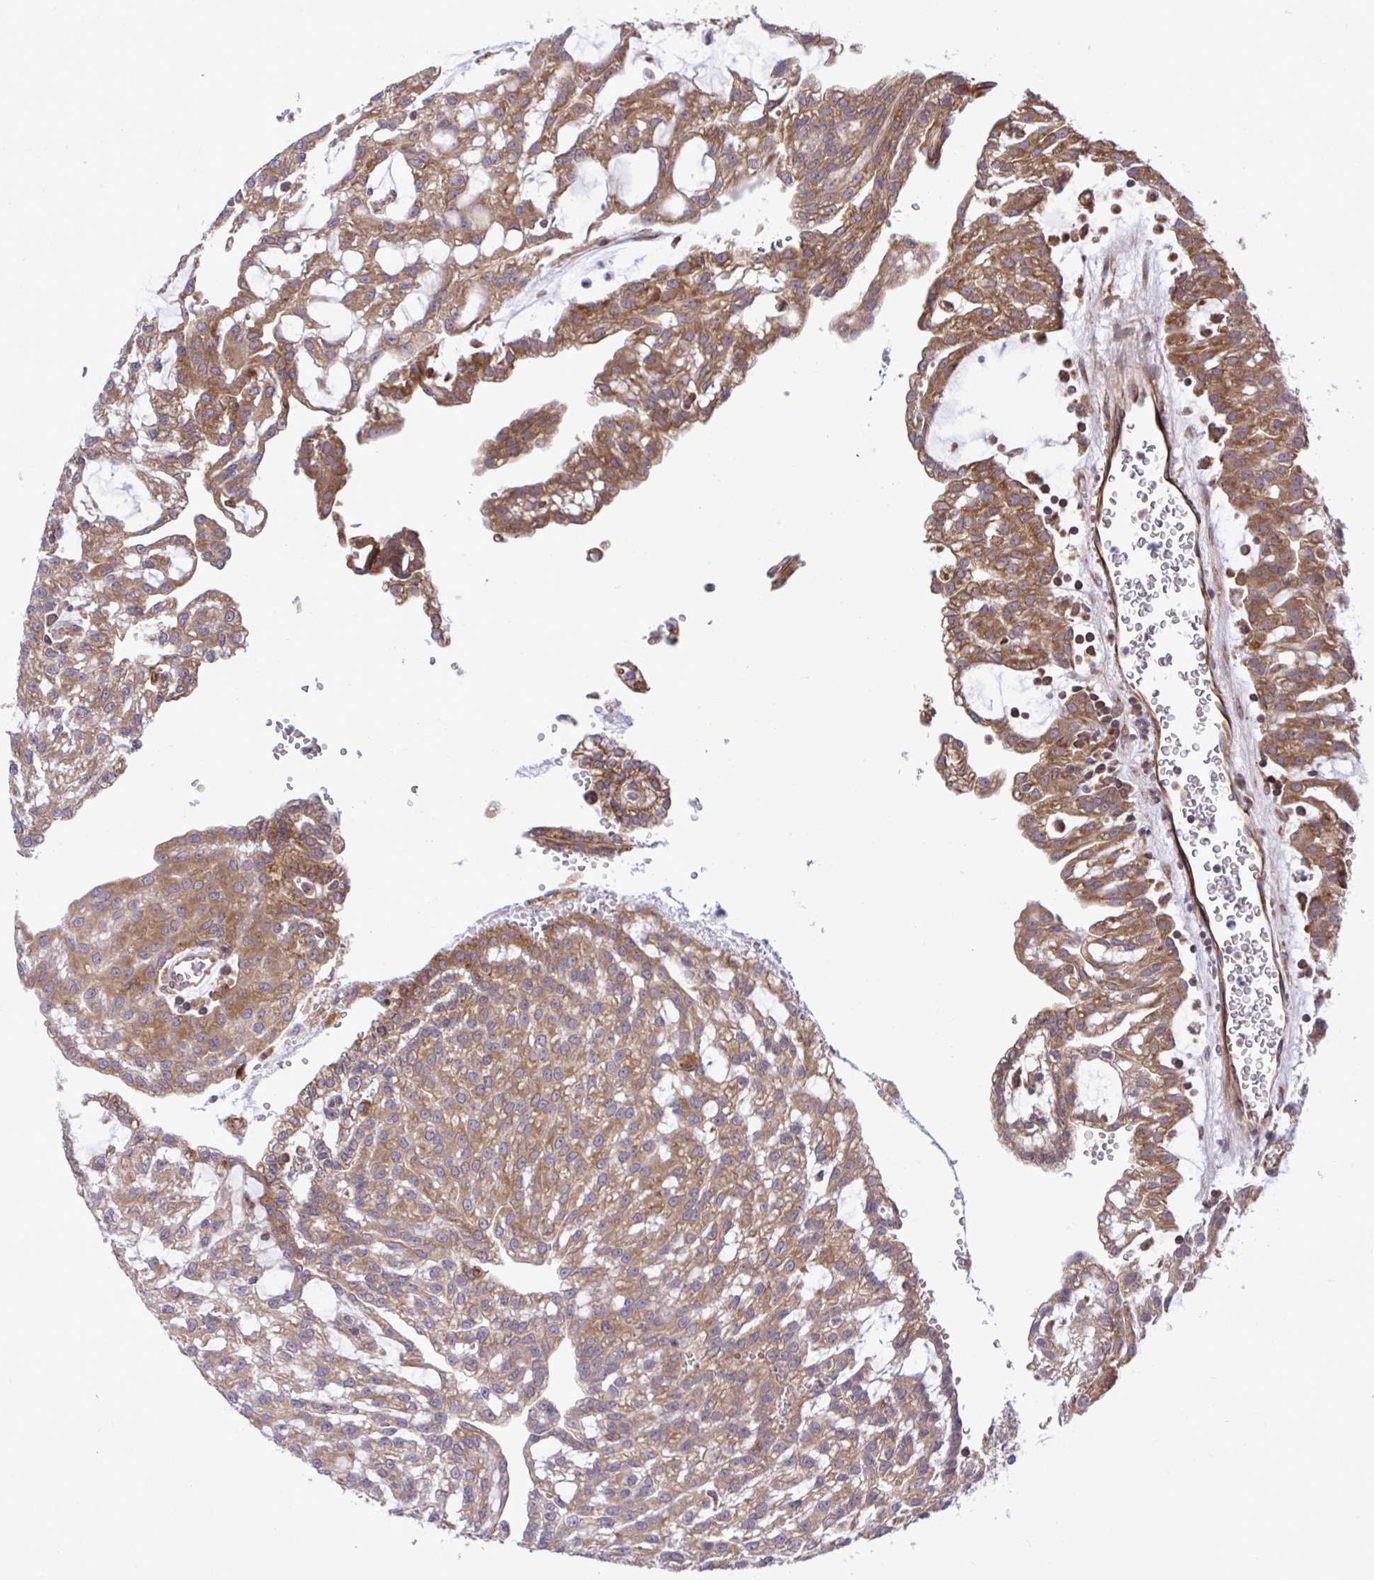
{"staining": {"intensity": "moderate", "quantity": ">75%", "location": "cytoplasmic/membranous"}, "tissue": "renal cancer", "cell_type": "Tumor cells", "image_type": "cancer", "snomed": [{"axis": "morphology", "description": "Adenocarcinoma, NOS"}, {"axis": "topography", "description": "Kidney"}], "caption": "Adenocarcinoma (renal) tissue shows moderate cytoplasmic/membranous positivity in approximately >75% of tumor cells (IHC, brightfield microscopy, high magnification).", "gene": "RPS15", "patient": {"sex": "male", "age": 63}}